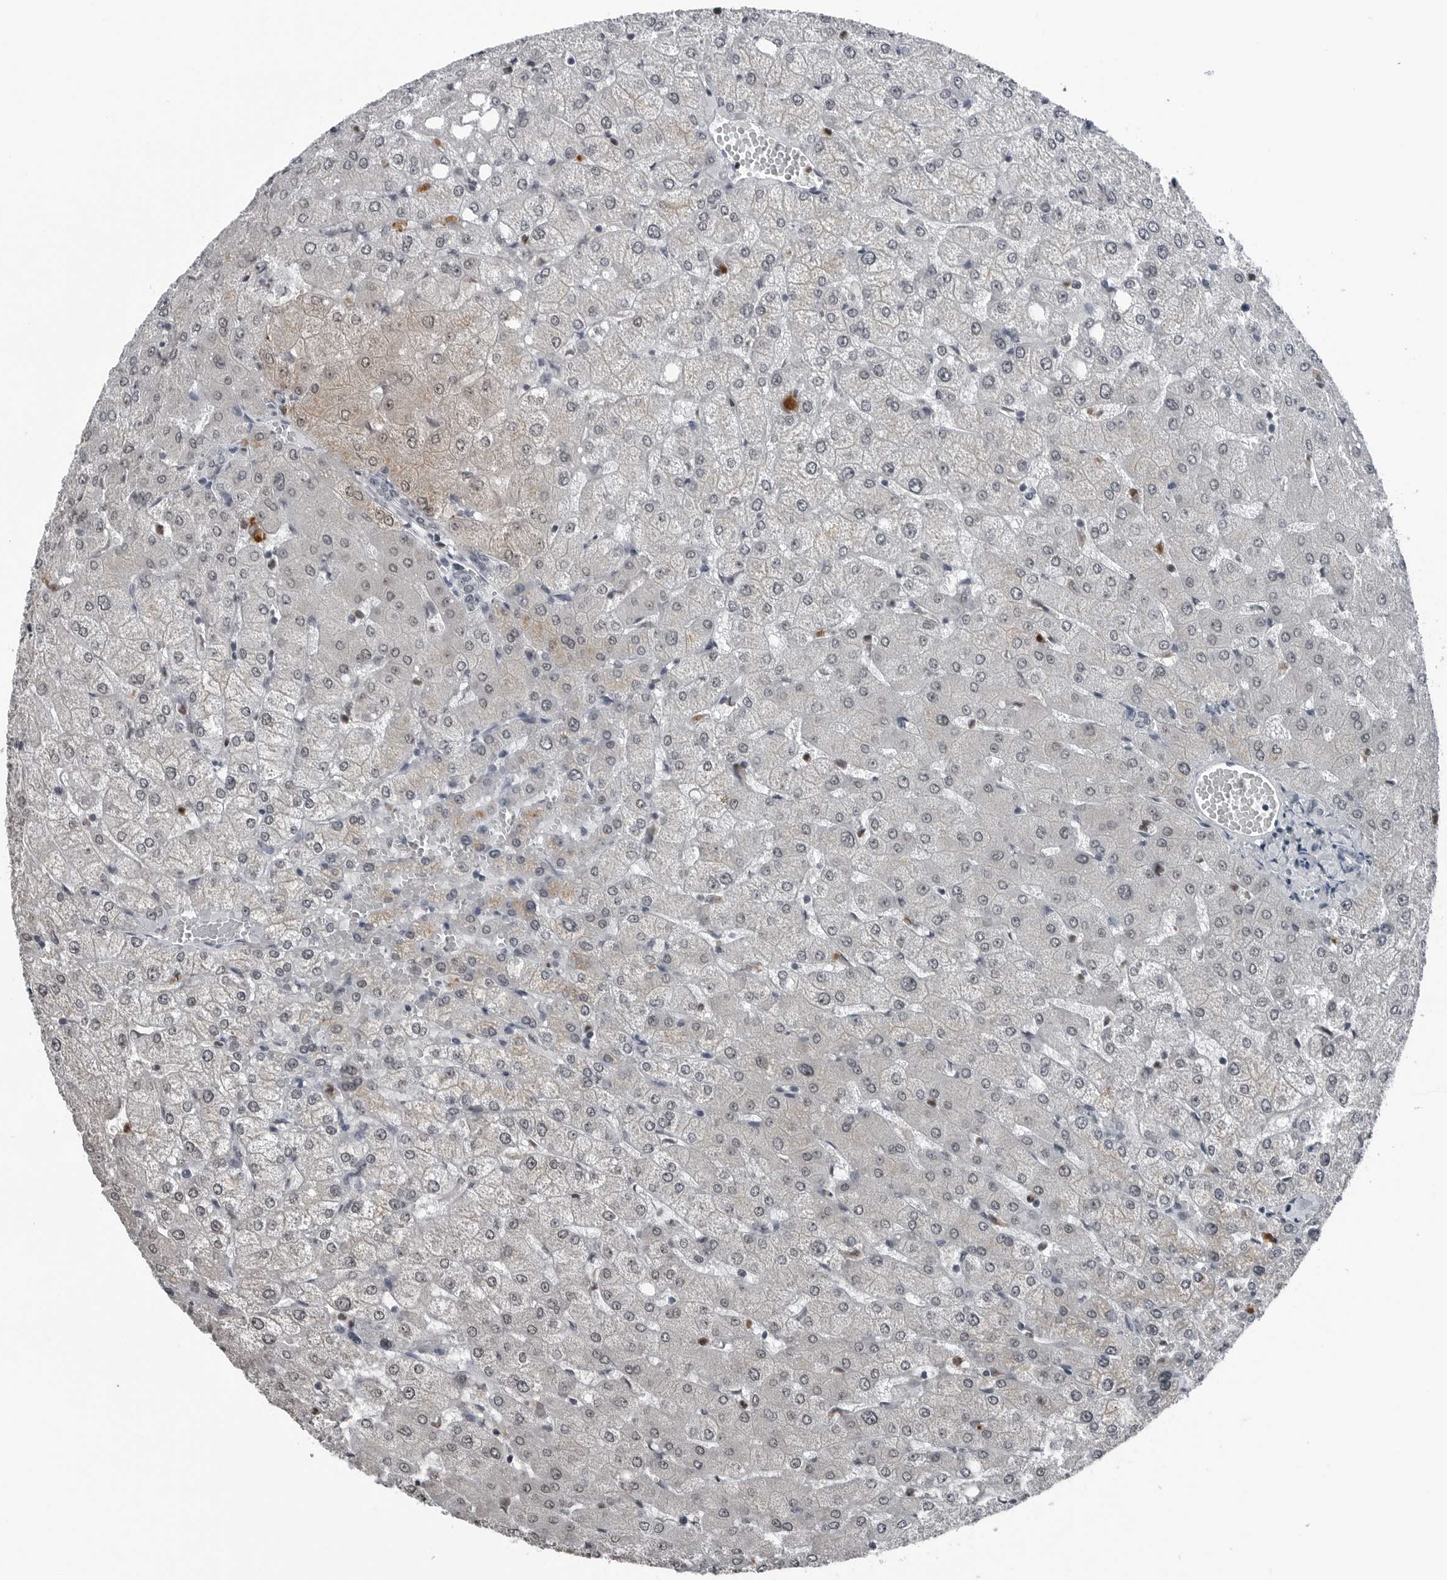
{"staining": {"intensity": "negative", "quantity": "none", "location": "none"}, "tissue": "liver", "cell_type": "Cholangiocytes", "image_type": "normal", "snomed": [{"axis": "morphology", "description": "Normal tissue, NOS"}, {"axis": "topography", "description": "Liver"}], "caption": "There is no significant positivity in cholangiocytes of liver.", "gene": "AKR1A1", "patient": {"sex": "female", "age": 54}}